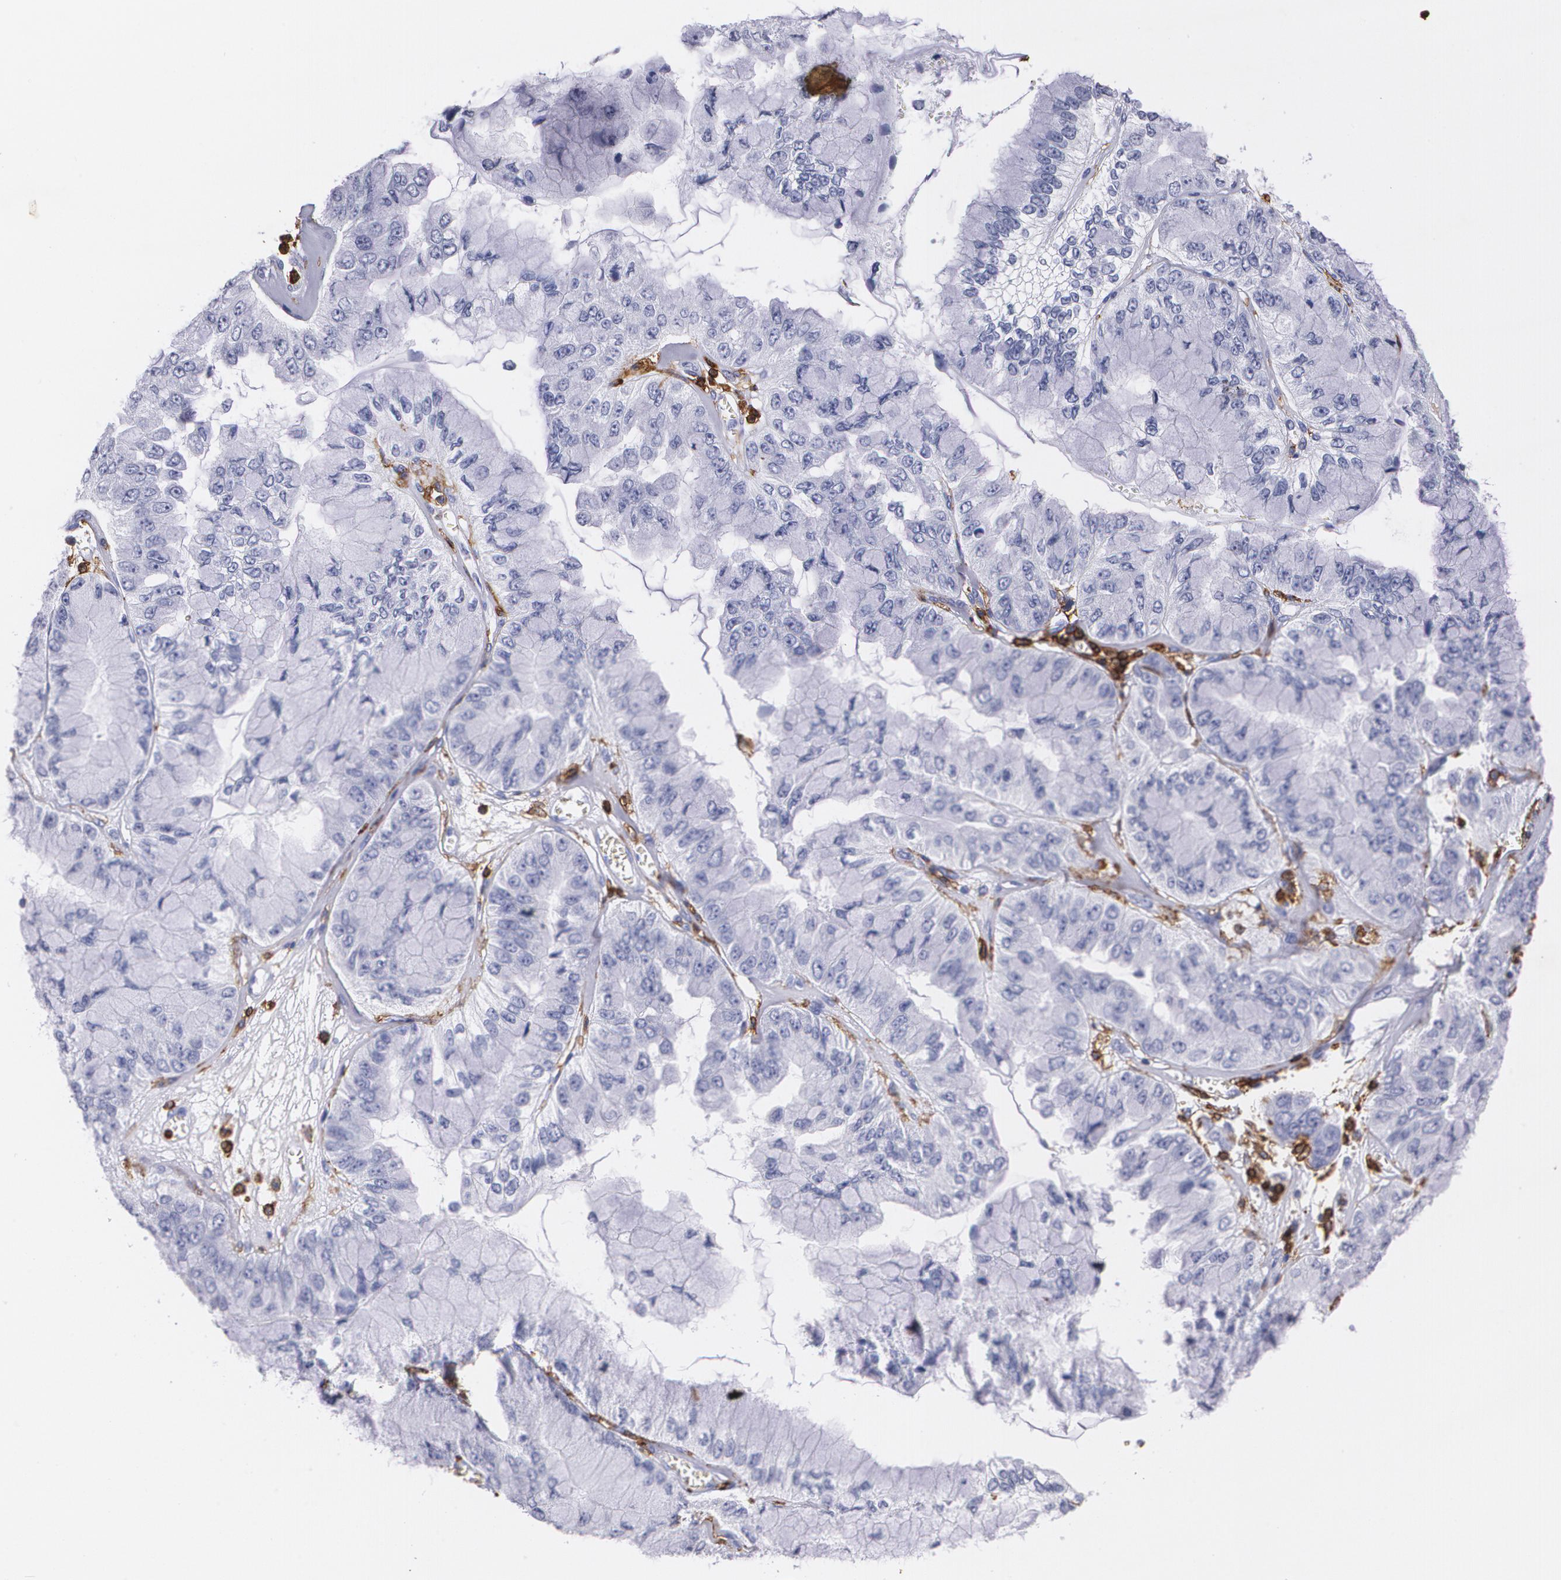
{"staining": {"intensity": "negative", "quantity": "none", "location": "none"}, "tissue": "liver cancer", "cell_type": "Tumor cells", "image_type": "cancer", "snomed": [{"axis": "morphology", "description": "Cholangiocarcinoma"}, {"axis": "topography", "description": "Liver"}], "caption": "Immunohistochemical staining of liver cancer demonstrates no significant expression in tumor cells.", "gene": "PTPRC", "patient": {"sex": "female", "age": 79}}